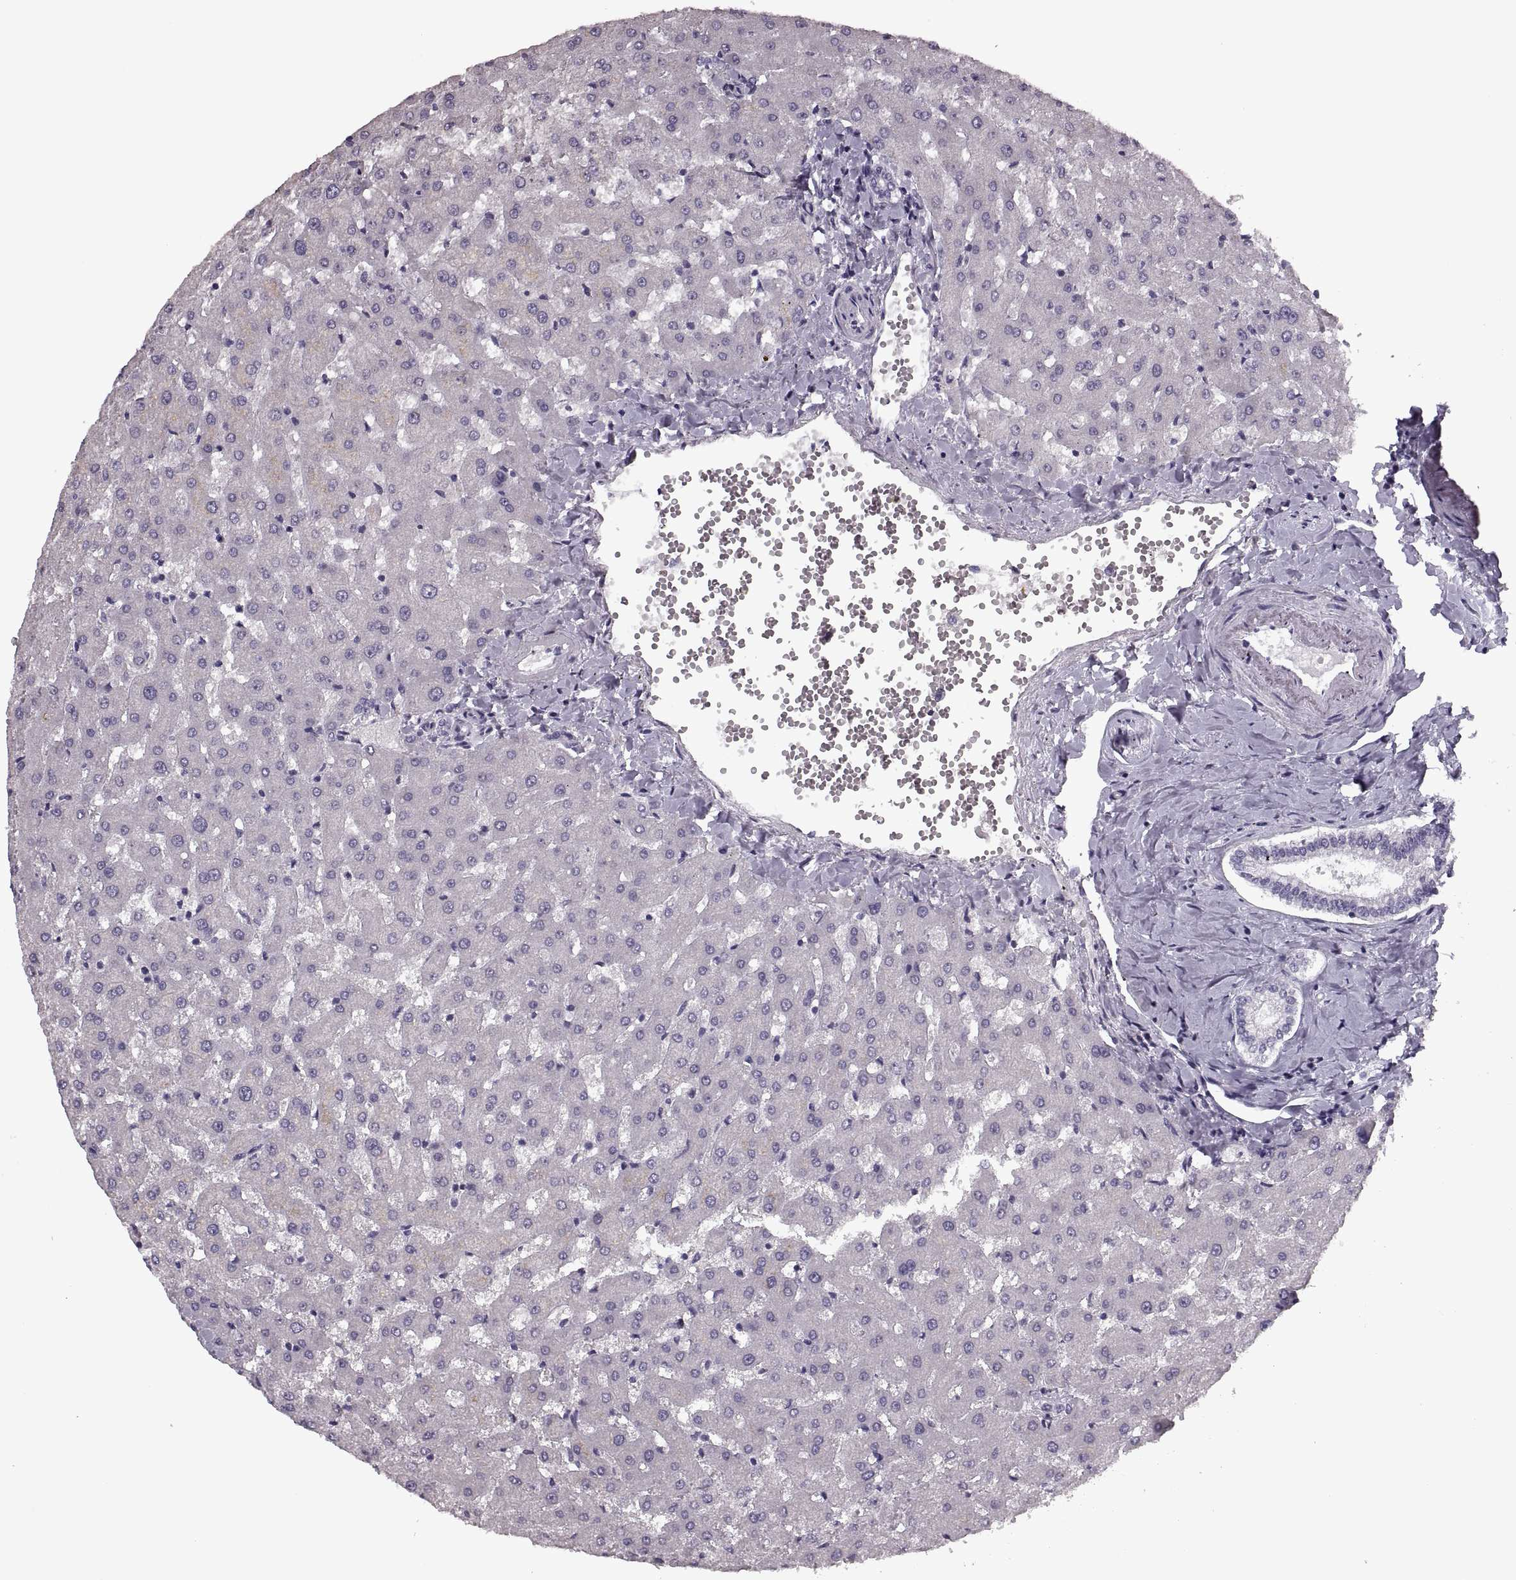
{"staining": {"intensity": "negative", "quantity": "none", "location": "none"}, "tissue": "liver", "cell_type": "Cholangiocytes", "image_type": "normal", "snomed": [{"axis": "morphology", "description": "Normal tissue, NOS"}, {"axis": "topography", "description": "Liver"}], "caption": "The IHC photomicrograph has no significant staining in cholangiocytes of liver. The staining was performed using DAB (3,3'-diaminobenzidine) to visualize the protein expression in brown, while the nuclei were stained in blue with hematoxylin (Magnification: 20x).", "gene": "PAGE2B", "patient": {"sex": "female", "age": 50}}